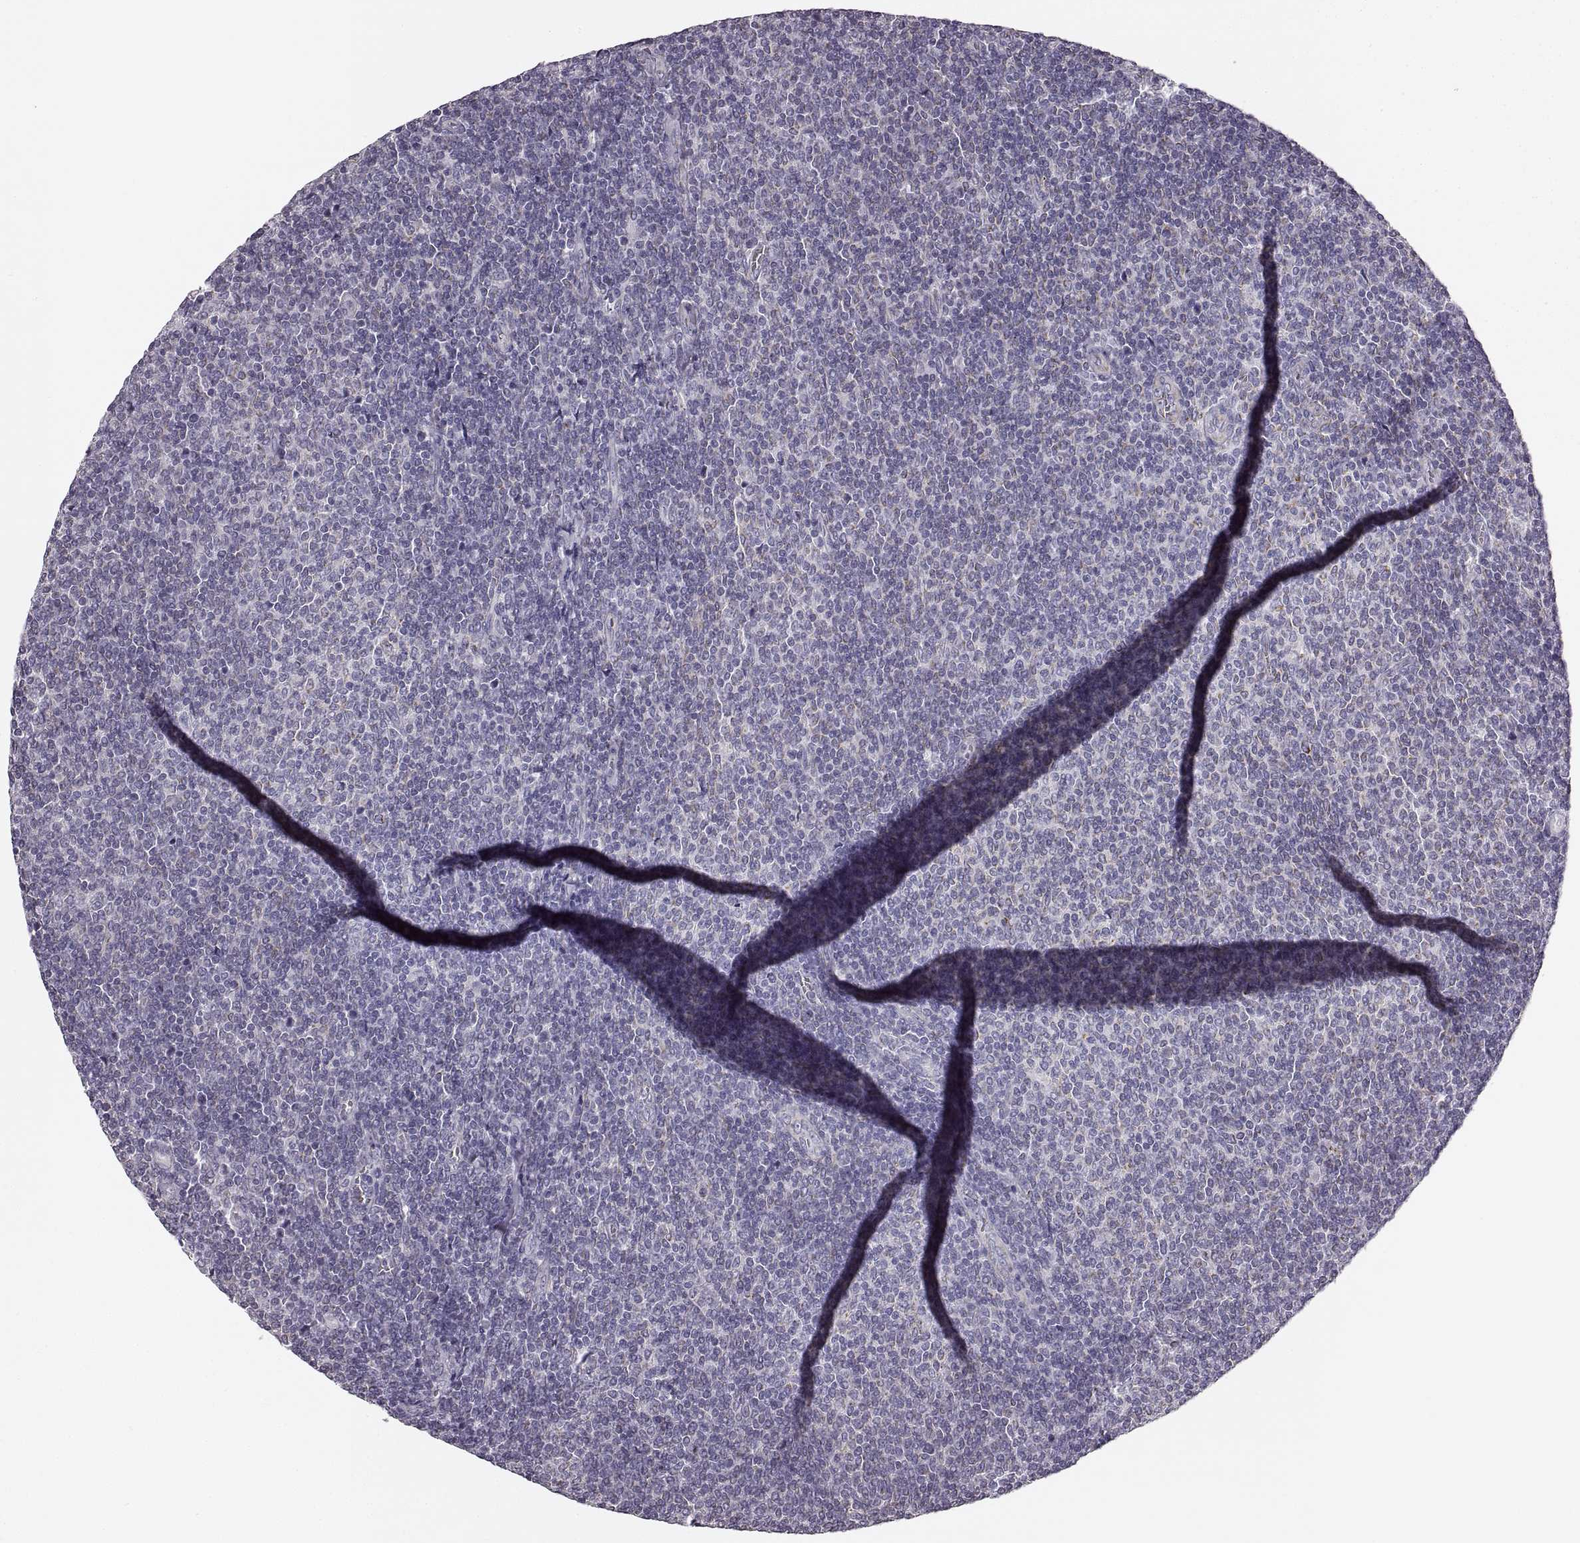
{"staining": {"intensity": "negative", "quantity": "none", "location": "none"}, "tissue": "lymphoma", "cell_type": "Tumor cells", "image_type": "cancer", "snomed": [{"axis": "morphology", "description": "Malignant lymphoma, non-Hodgkin's type, Low grade"}, {"axis": "topography", "description": "Lymph node"}], "caption": "IHC histopathology image of neoplastic tissue: low-grade malignant lymphoma, non-Hodgkin's type stained with DAB demonstrates no significant protein positivity in tumor cells. Brightfield microscopy of immunohistochemistry stained with DAB (3,3'-diaminobenzidine) (brown) and hematoxylin (blue), captured at high magnification.", "gene": "RDH13", "patient": {"sex": "male", "age": 52}}